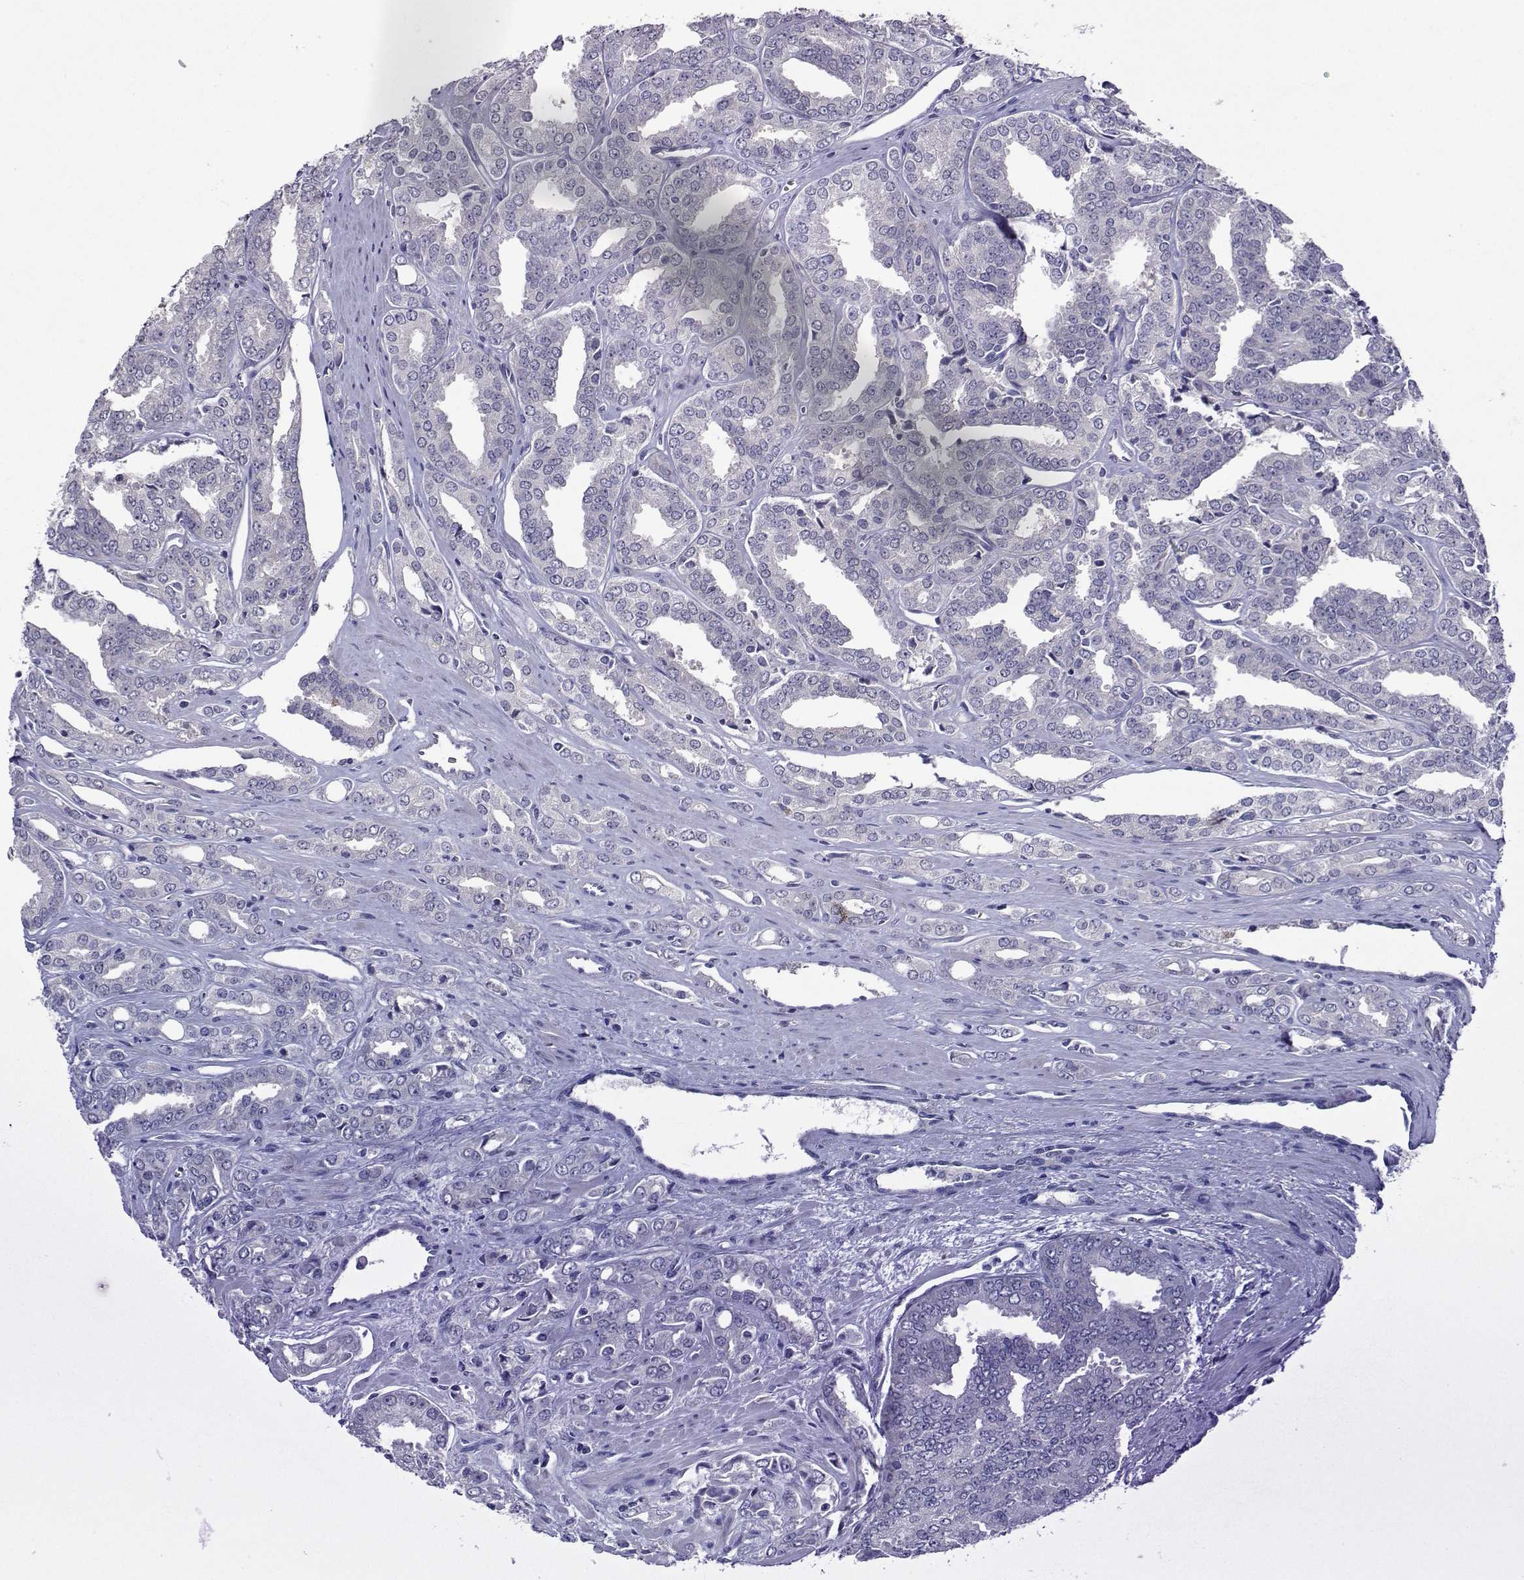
{"staining": {"intensity": "negative", "quantity": "none", "location": "none"}, "tissue": "prostate cancer", "cell_type": "Tumor cells", "image_type": "cancer", "snomed": [{"axis": "morphology", "description": "Adenocarcinoma, NOS"}, {"axis": "morphology", "description": "Adenocarcinoma, High grade"}, {"axis": "topography", "description": "Prostate"}], "caption": "This histopathology image is of adenocarcinoma (high-grade) (prostate) stained with IHC to label a protein in brown with the nuclei are counter-stained blue. There is no staining in tumor cells. (DAB immunohistochemistry visualized using brightfield microscopy, high magnification).", "gene": "DDX20", "patient": {"sex": "male", "age": 70}}